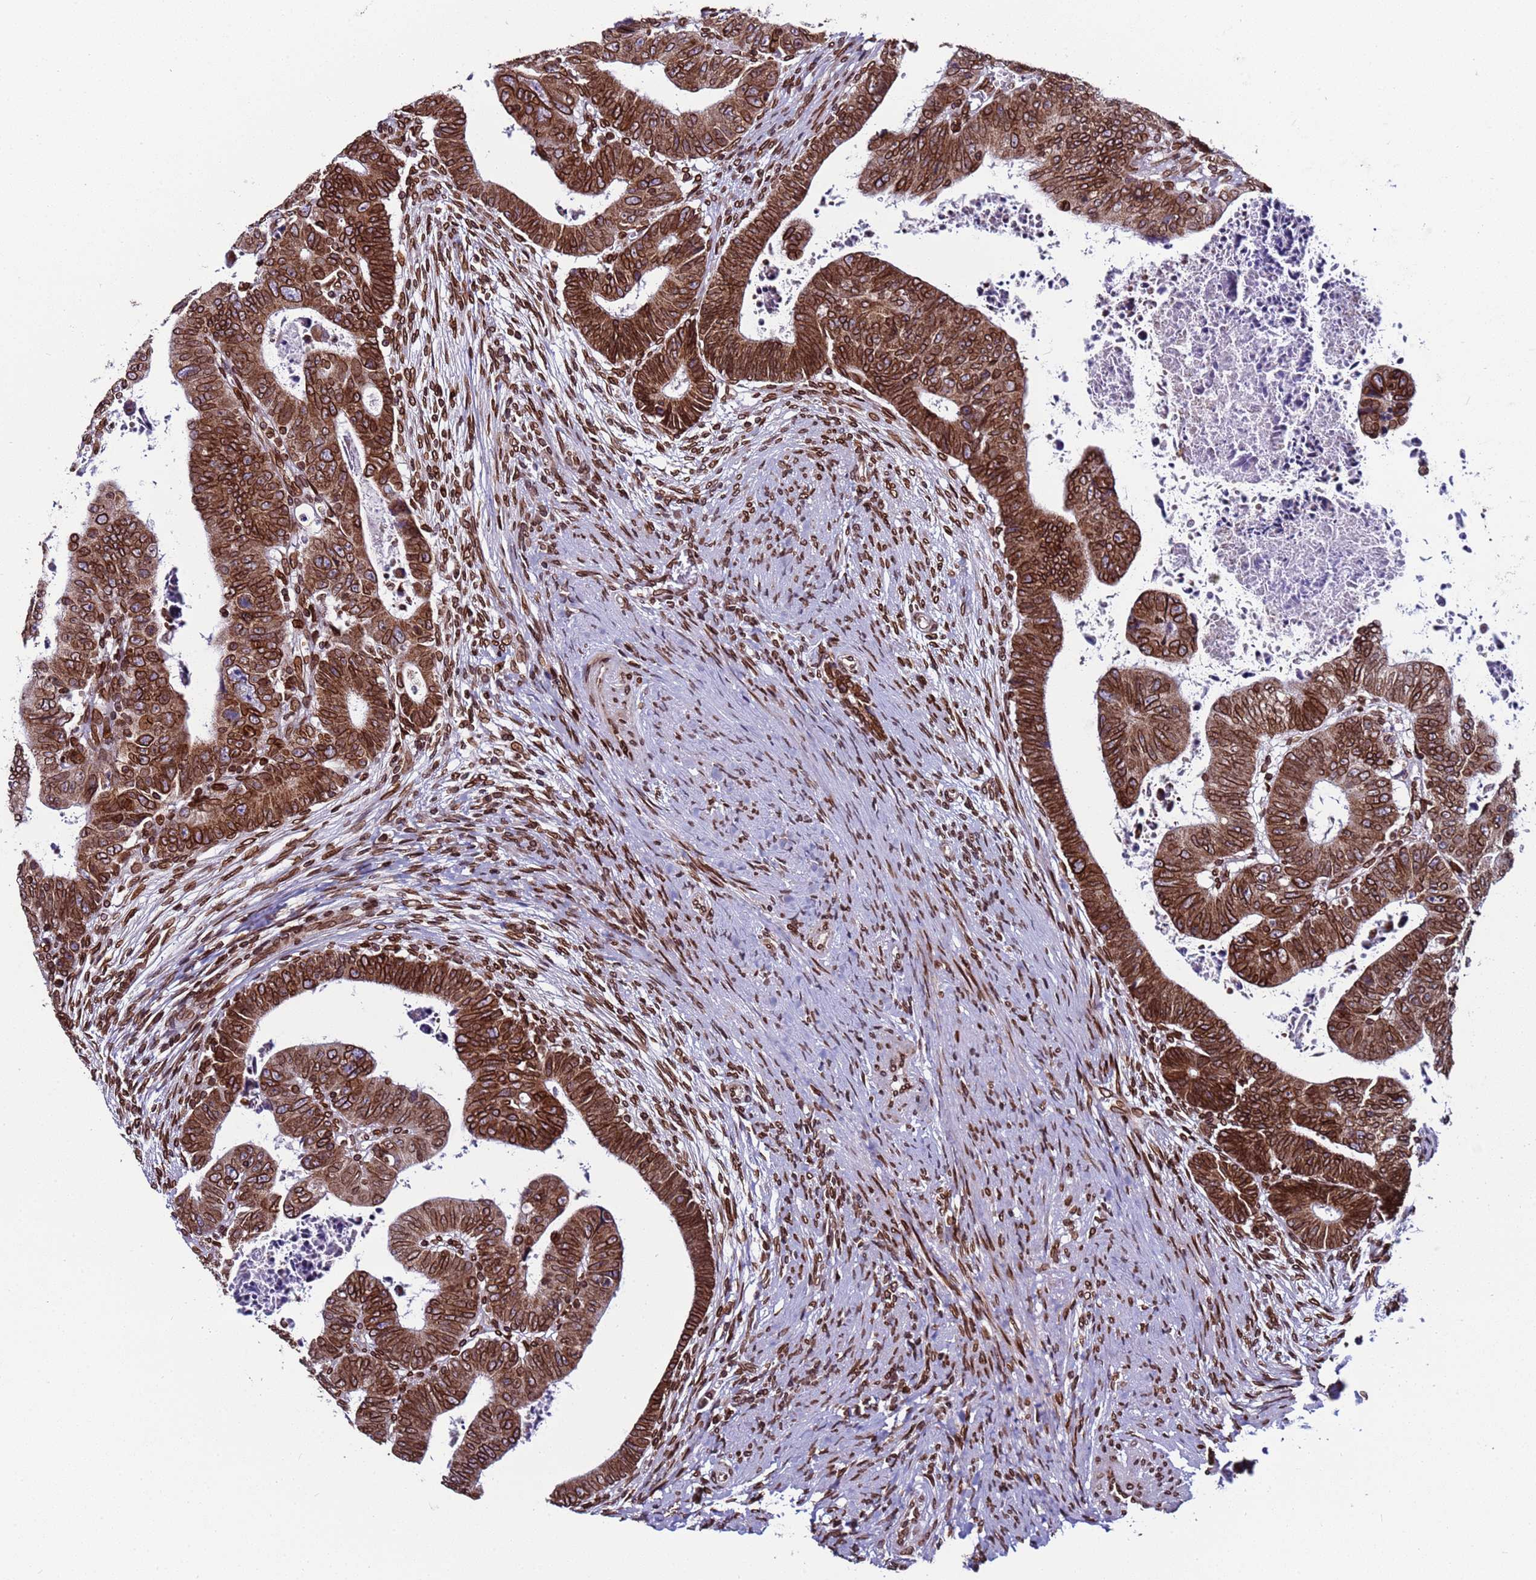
{"staining": {"intensity": "moderate", "quantity": ">75%", "location": "cytoplasmic/membranous,nuclear"}, "tissue": "colorectal cancer", "cell_type": "Tumor cells", "image_type": "cancer", "snomed": [{"axis": "morphology", "description": "Normal tissue, NOS"}, {"axis": "morphology", "description": "Adenocarcinoma, NOS"}, {"axis": "topography", "description": "Rectum"}], "caption": "Moderate cytoplasmic/membranous and nuclear protein positivity is present in approximately >75% of tumor cells in adenocarcinoma (colorectal).", "gene": "TOR1AIP1", "patient": {"sex": "female", "age": 65}}